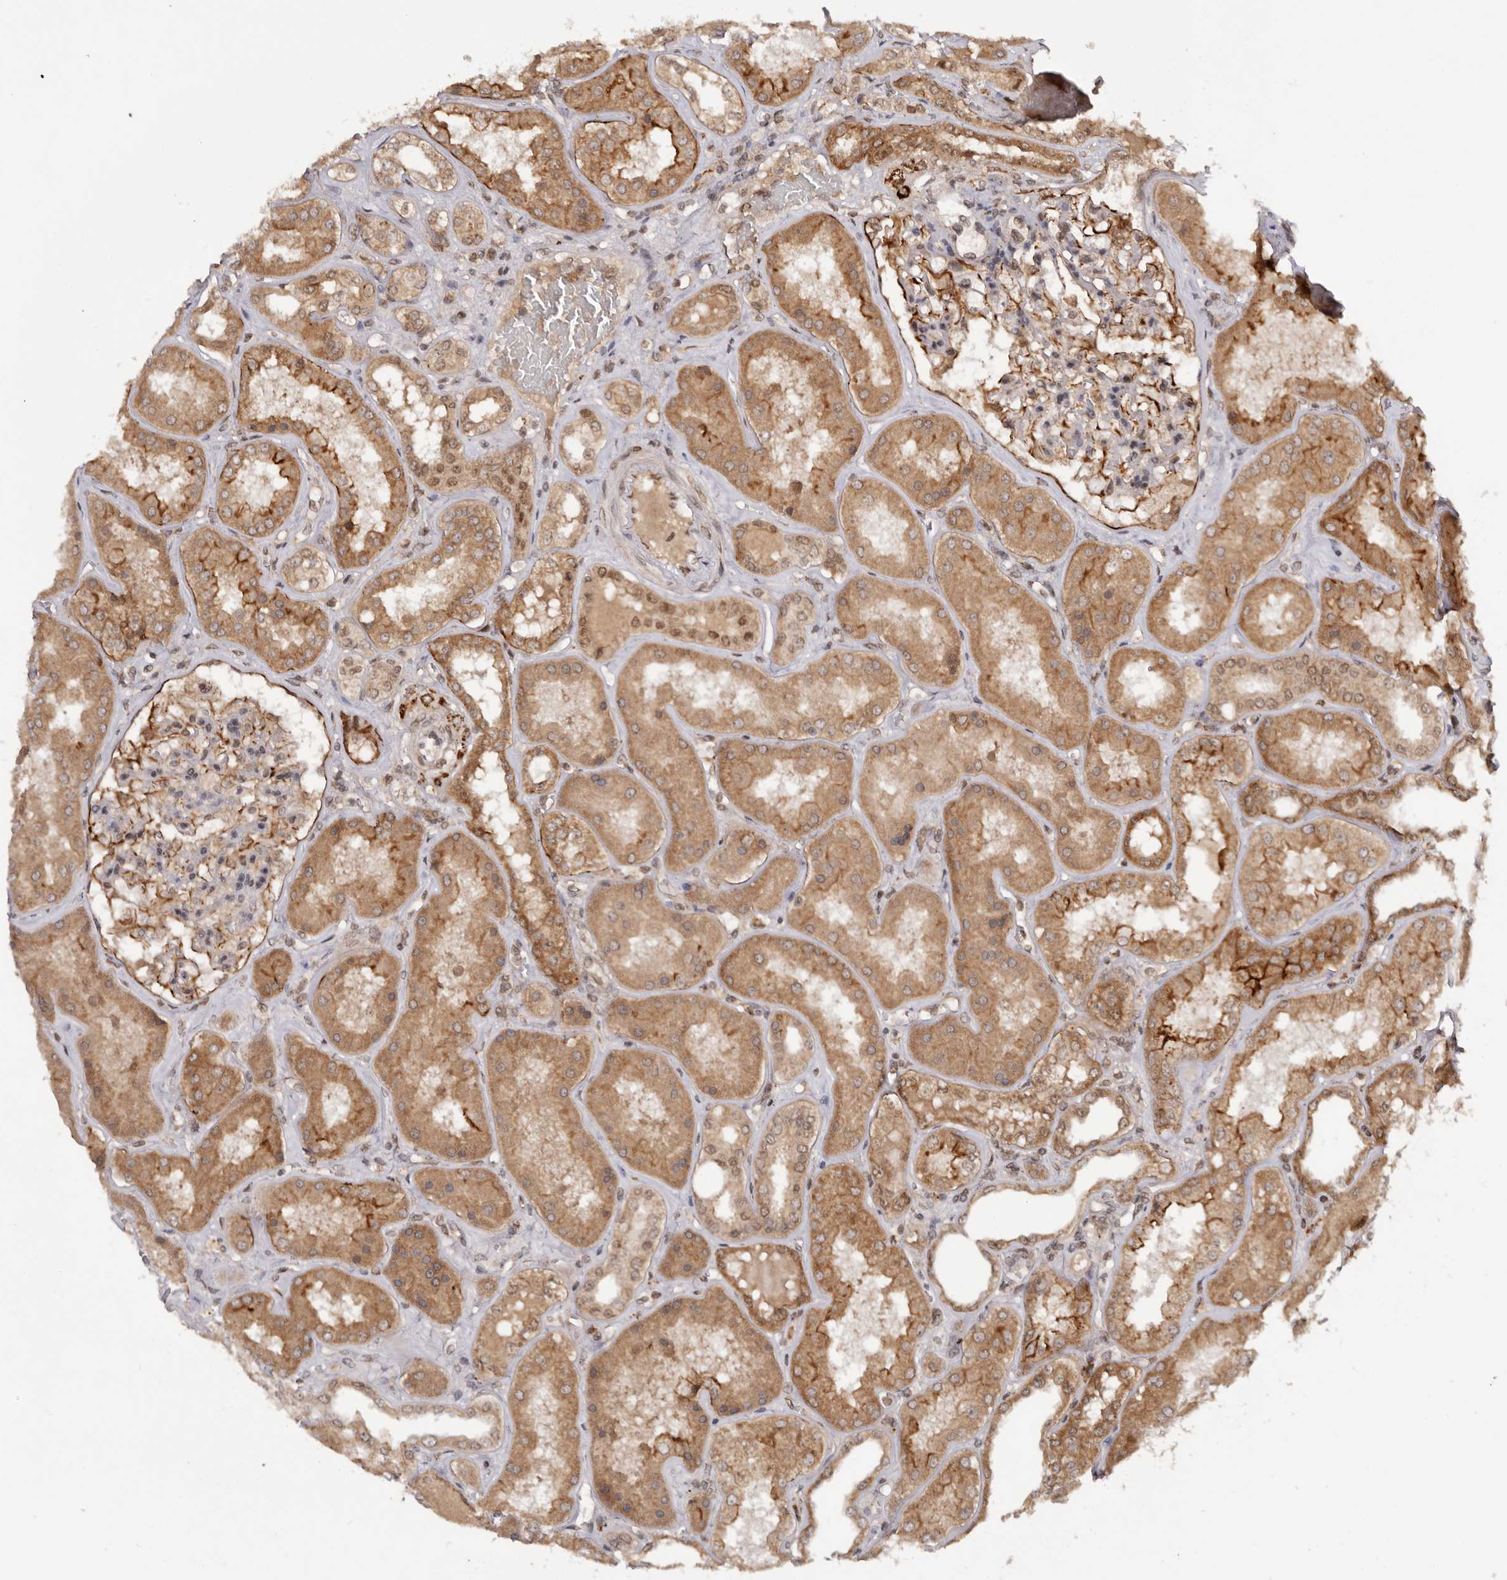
{"staining": {"intensity": "moderate", "quantity": "25%-75%", "location": "cytoplasmic/membranous"}, "tissue": "kidney", "cell_type": "Cells in glomeruli", "image_type": "normal", "snomed": [{"axis": "morphology", "description": "Normal tissue, NOS"}, {"axis": "topography", "description": "Kidney"}], "caption": "IHC (DAB (3,3'-diaminobenzidine)) staining of benign human kidney reveals moderate cytoplasmic/membranous protein positivity in approximately 25%-75% of cells in glomeruli.", "gene": "TARS2", "patient": {"sex": "female", "age": 56}}